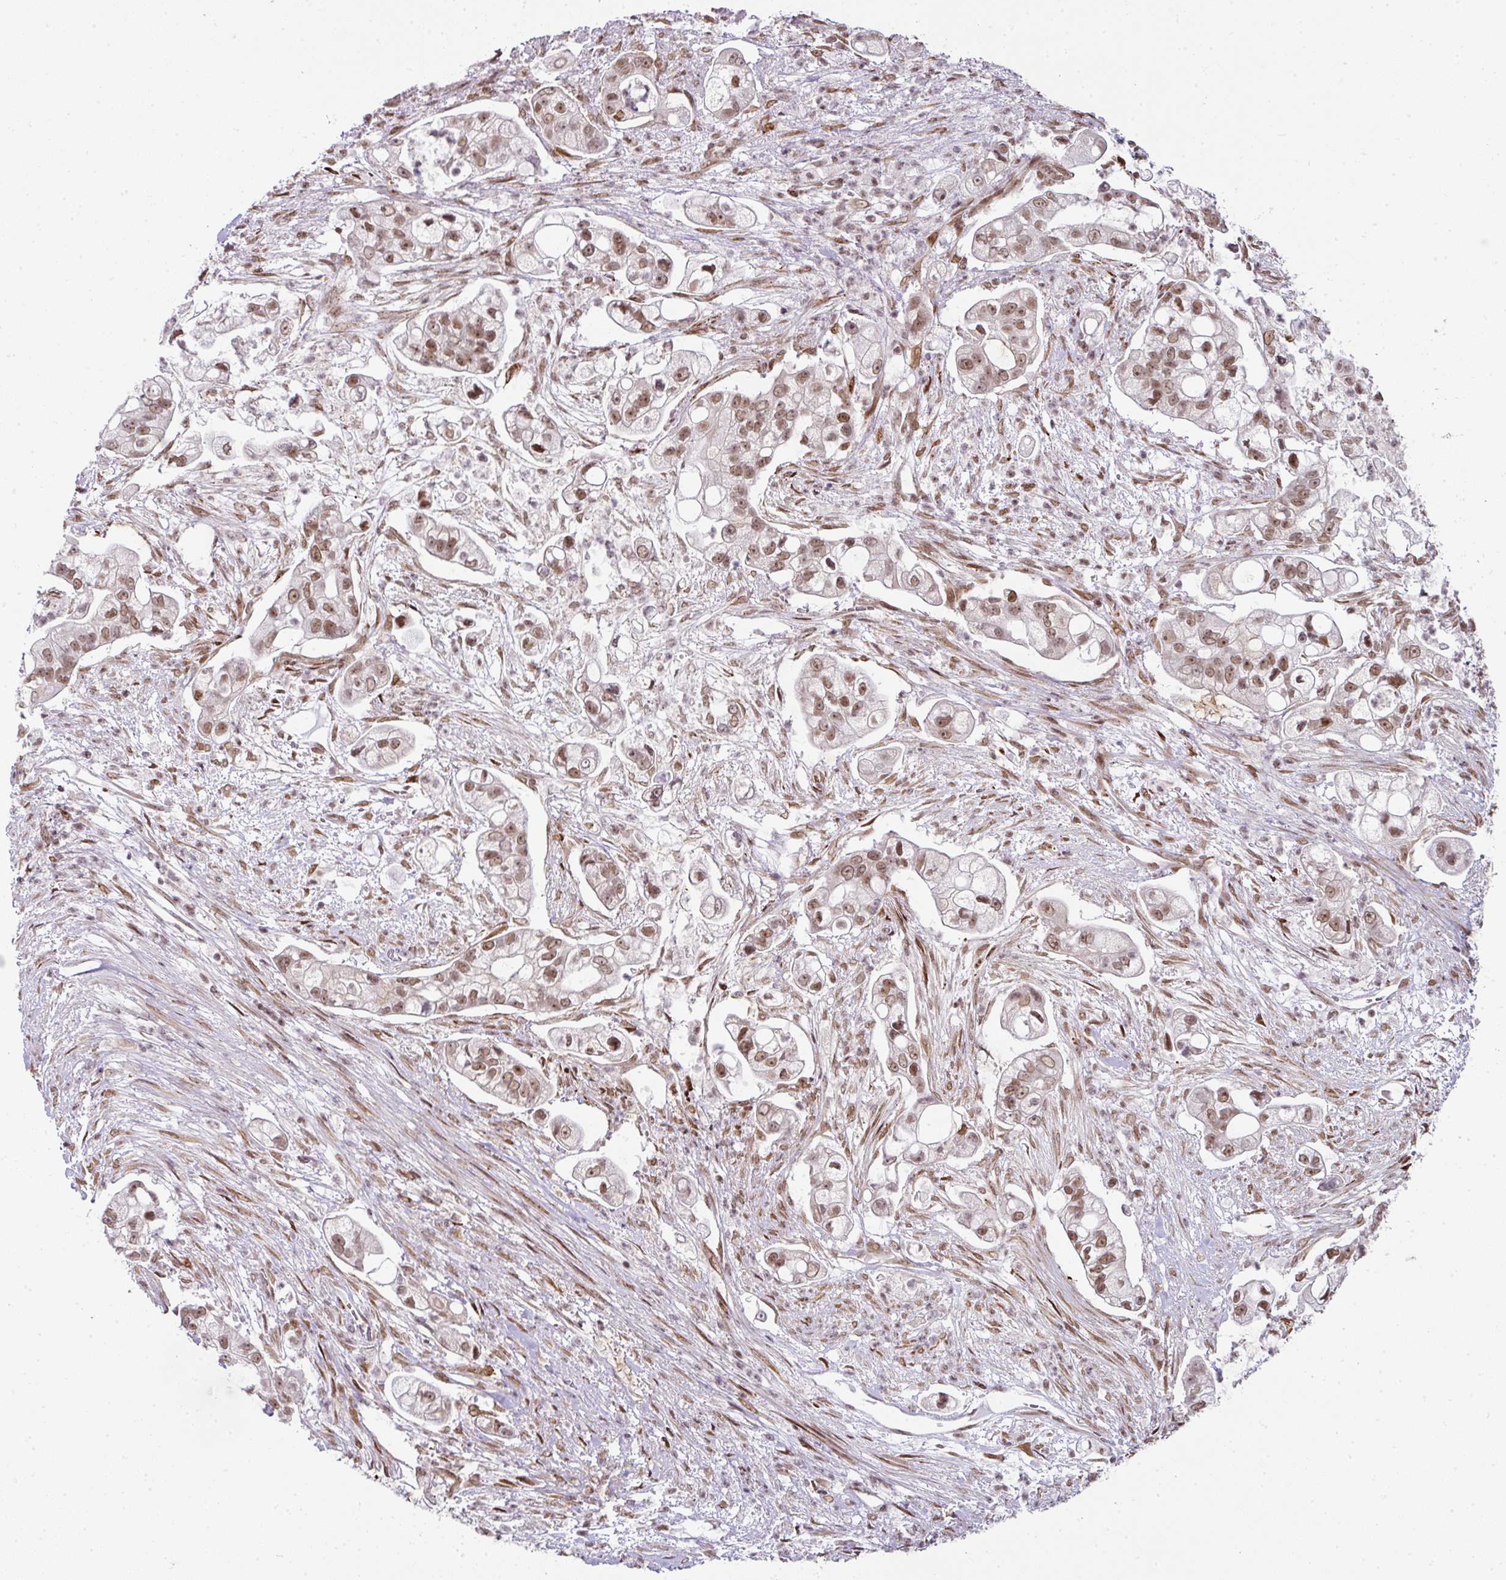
{"staining": {"intensity": "moderate", "quantity": ">75%", "location": "nuclear"}, "tissue": "pancreatic cancer", "cell_type": "Tumor cells", "image_type": "cancer", "snomed": [{"axis": "morphology", "description": "Adenocarcinoma, NOS"}, {"axis": "topography", "description": "Pancreas"}], "caption": "Immunohistochemical staining of human adenocarcinoma (pancreatic) demonstrates moderate nuclear protein expression in about >75% of tumor cells. (DAB (3,3'-diaminobenzidine) = brown stain, brightfield microscopy at high magnification).", "gene": "NFYA", "patient": {"sex": "female", "age": 69}}